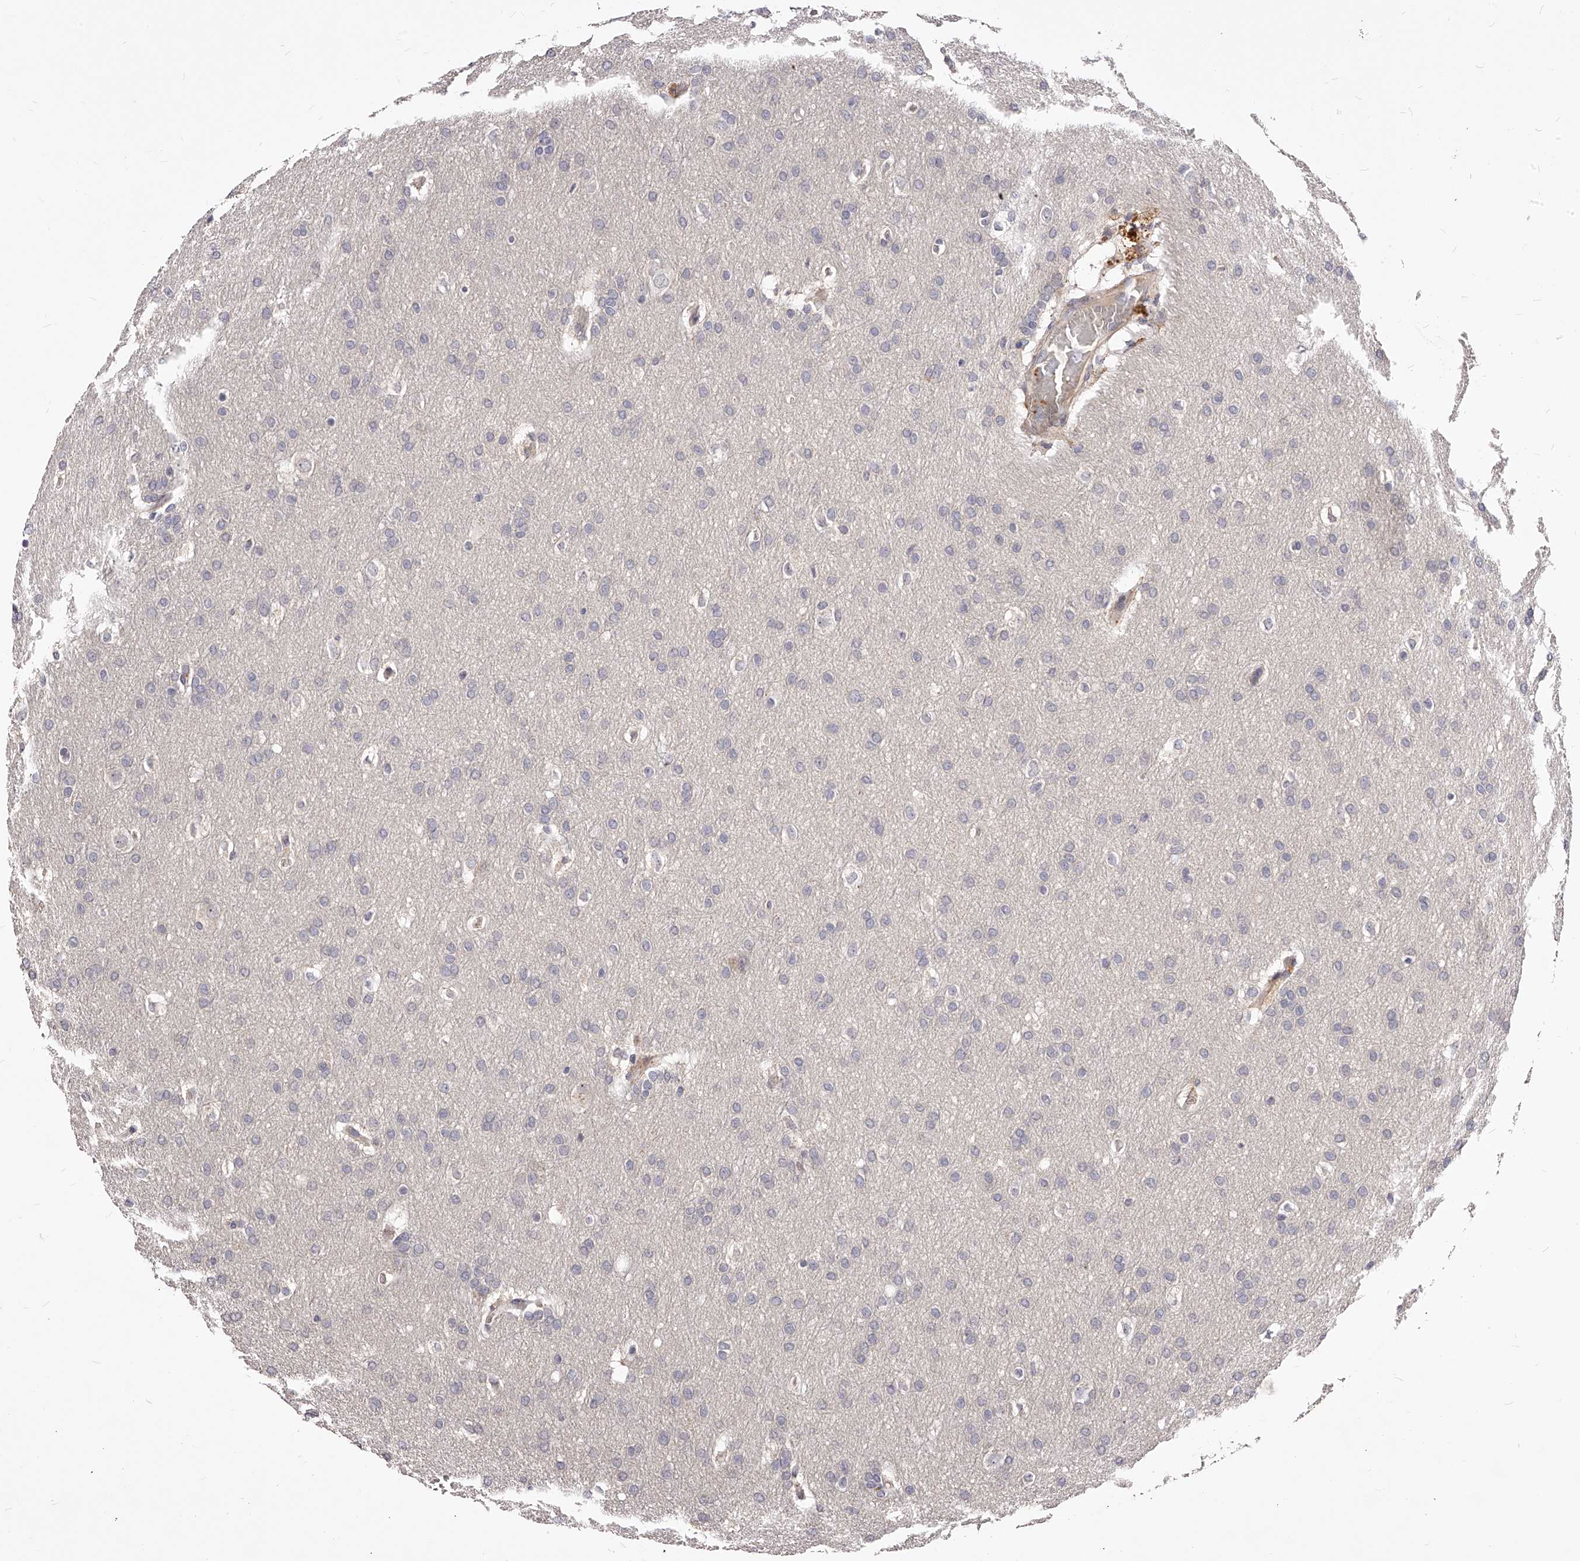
{"staining": {"intensity": "negative", "quantity": "none", "location": "none"}, "tissue": "glioma", "cell_type": "Tumor cells", "image_type": "cancer", "snomed": [{"axis": "morphology", "description": "Glioma, malignant, Low grade"}, {"axis": "topography", "description": "Brain"}], "caption": "This is an immunohistochemistry image of human malignant glioma (low-grade). There is no positivity in tumor cells.", "gene": "ZNF502", "patient": {"sex": "female", "age": 37}}